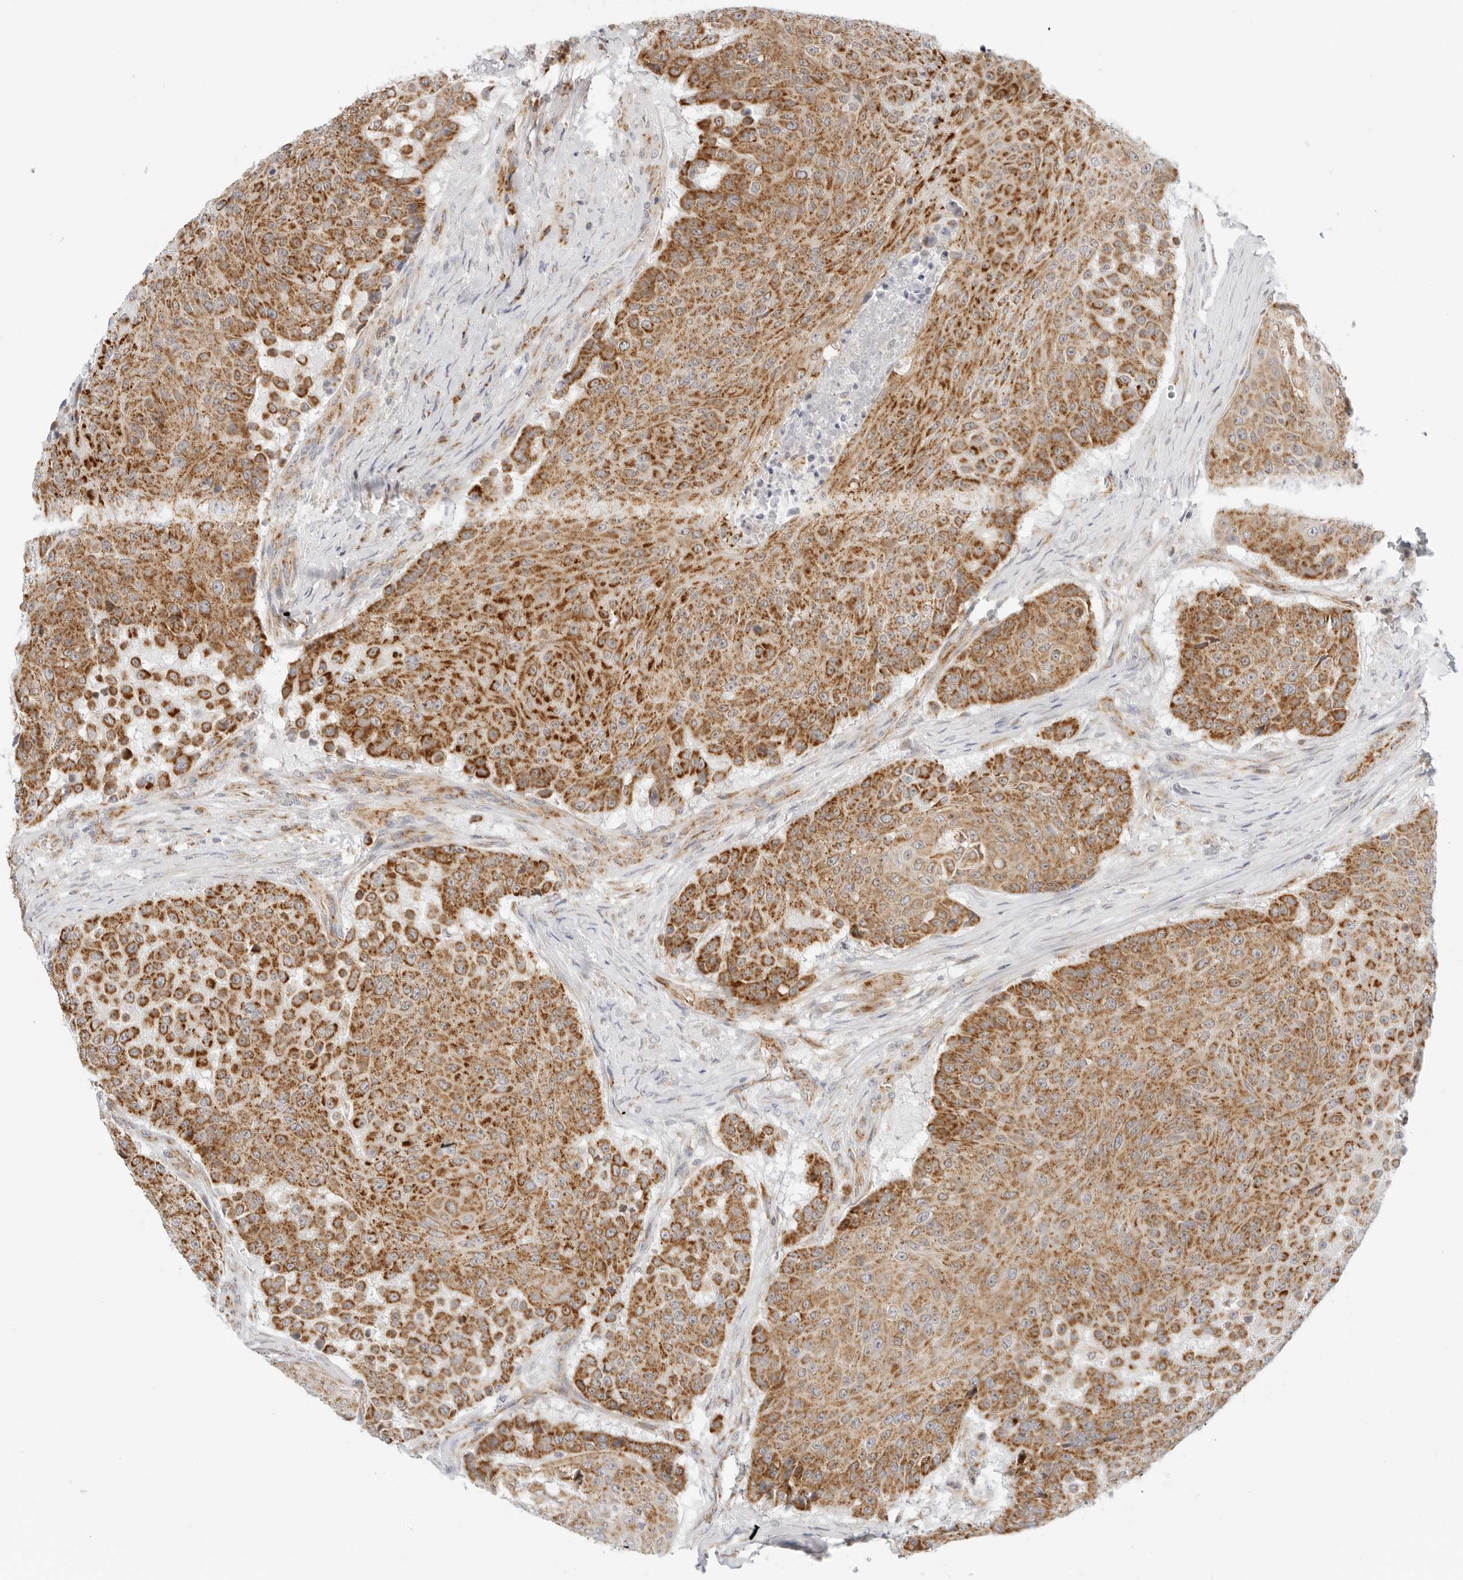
{"staining": {"intensity": "strong", "quantity": ">75%", "location": "cytoplasmic/membranous"}, "tissue": "urothelial cancer", "cell_type": "Tumor cells", "image_type": "cancer", "snomed": [{"axis": "morphology", "description": "Urothelial carcinoma, High grade"}, {"axis": "topography", "description": "Urinary bladder"}], "caption": "High-grade urothelial carcinoma stained for a protein exhibits strong cytoplasmic/membranous positivity in tumor cells.", "gene": "RC3H1", "patient": {"sex": "female", "age": 63}}